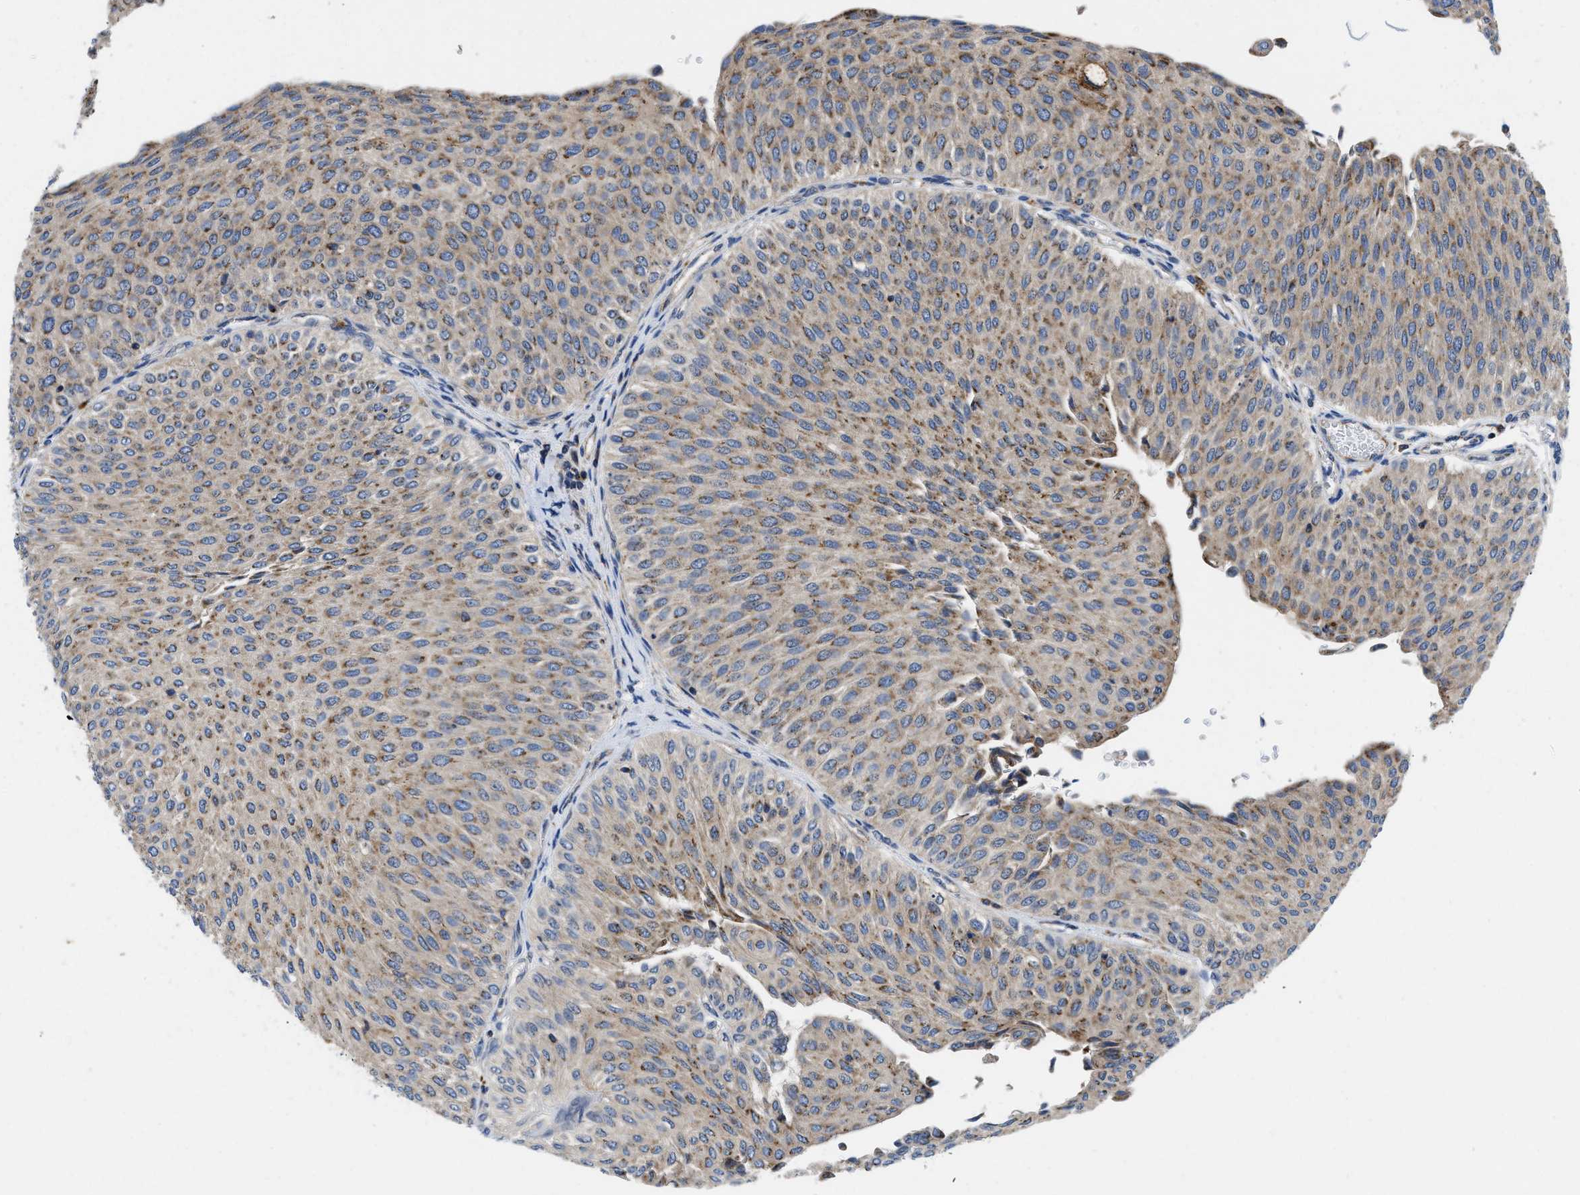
{"staining": {"intensity": "moderate", "quantity": ">75%", "location": "cytoplasmic/membranous"}, "tissue": "urothelial cancer", "cell_type": "Tumor cells", "image_type": "cancer", "snomed": [{"axis": "morphology", "description": "Urothelial carcinoma, Low grade"}, {"axis": "topography", "description": "Urinary bladder"}], "caption": "Protein expression analysis of urothelial cancer demonstrates moderate cytoplasmic/membranous expression in approximately >75% of tumor cells.", "gene": "ENPP4", "patient": {"sex": "male", "age": 78}}